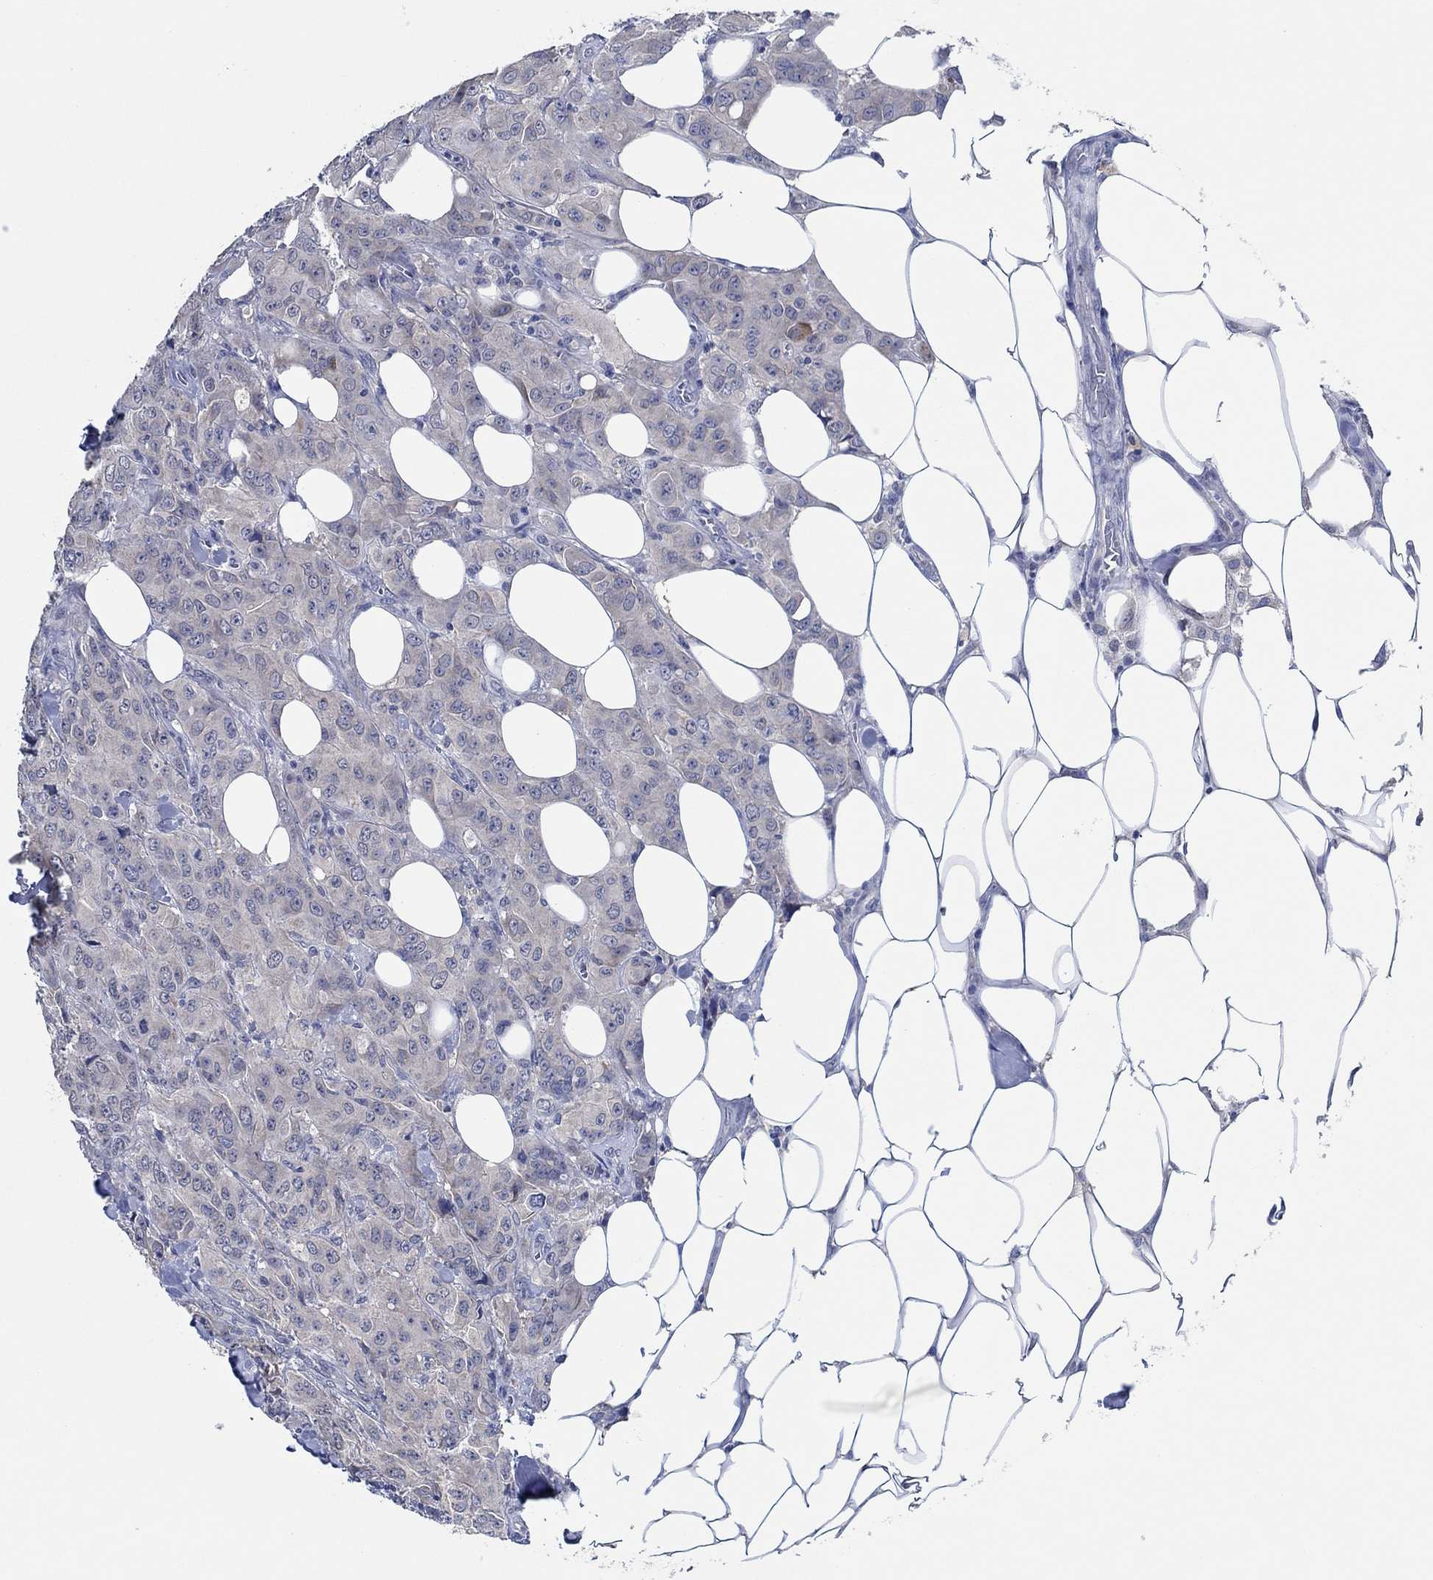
{"staining": {"intensity": "moderate", "quantity": "<25%", "location": "cytoplasmic/membranous"}, "tissue": "breast cancer", "cell_type": "Tumor cells", "image_type": "cancer", "snomed": [{"axis": "morphology", "description": "Duct carcinoma"}, {"axis": "topography", "description": "Breast"}], "caption": "Immunohistochemistry (DAB (3,3'-diaminobenzidine)) staining of invasive ductal carcinoma (breast) demonstrates moderate cytoplasmic/membranous protein staining in approximately <25% of tumor cells.", "gene": "PRRT3", "patient": {"sex": "female", "age": 43}}